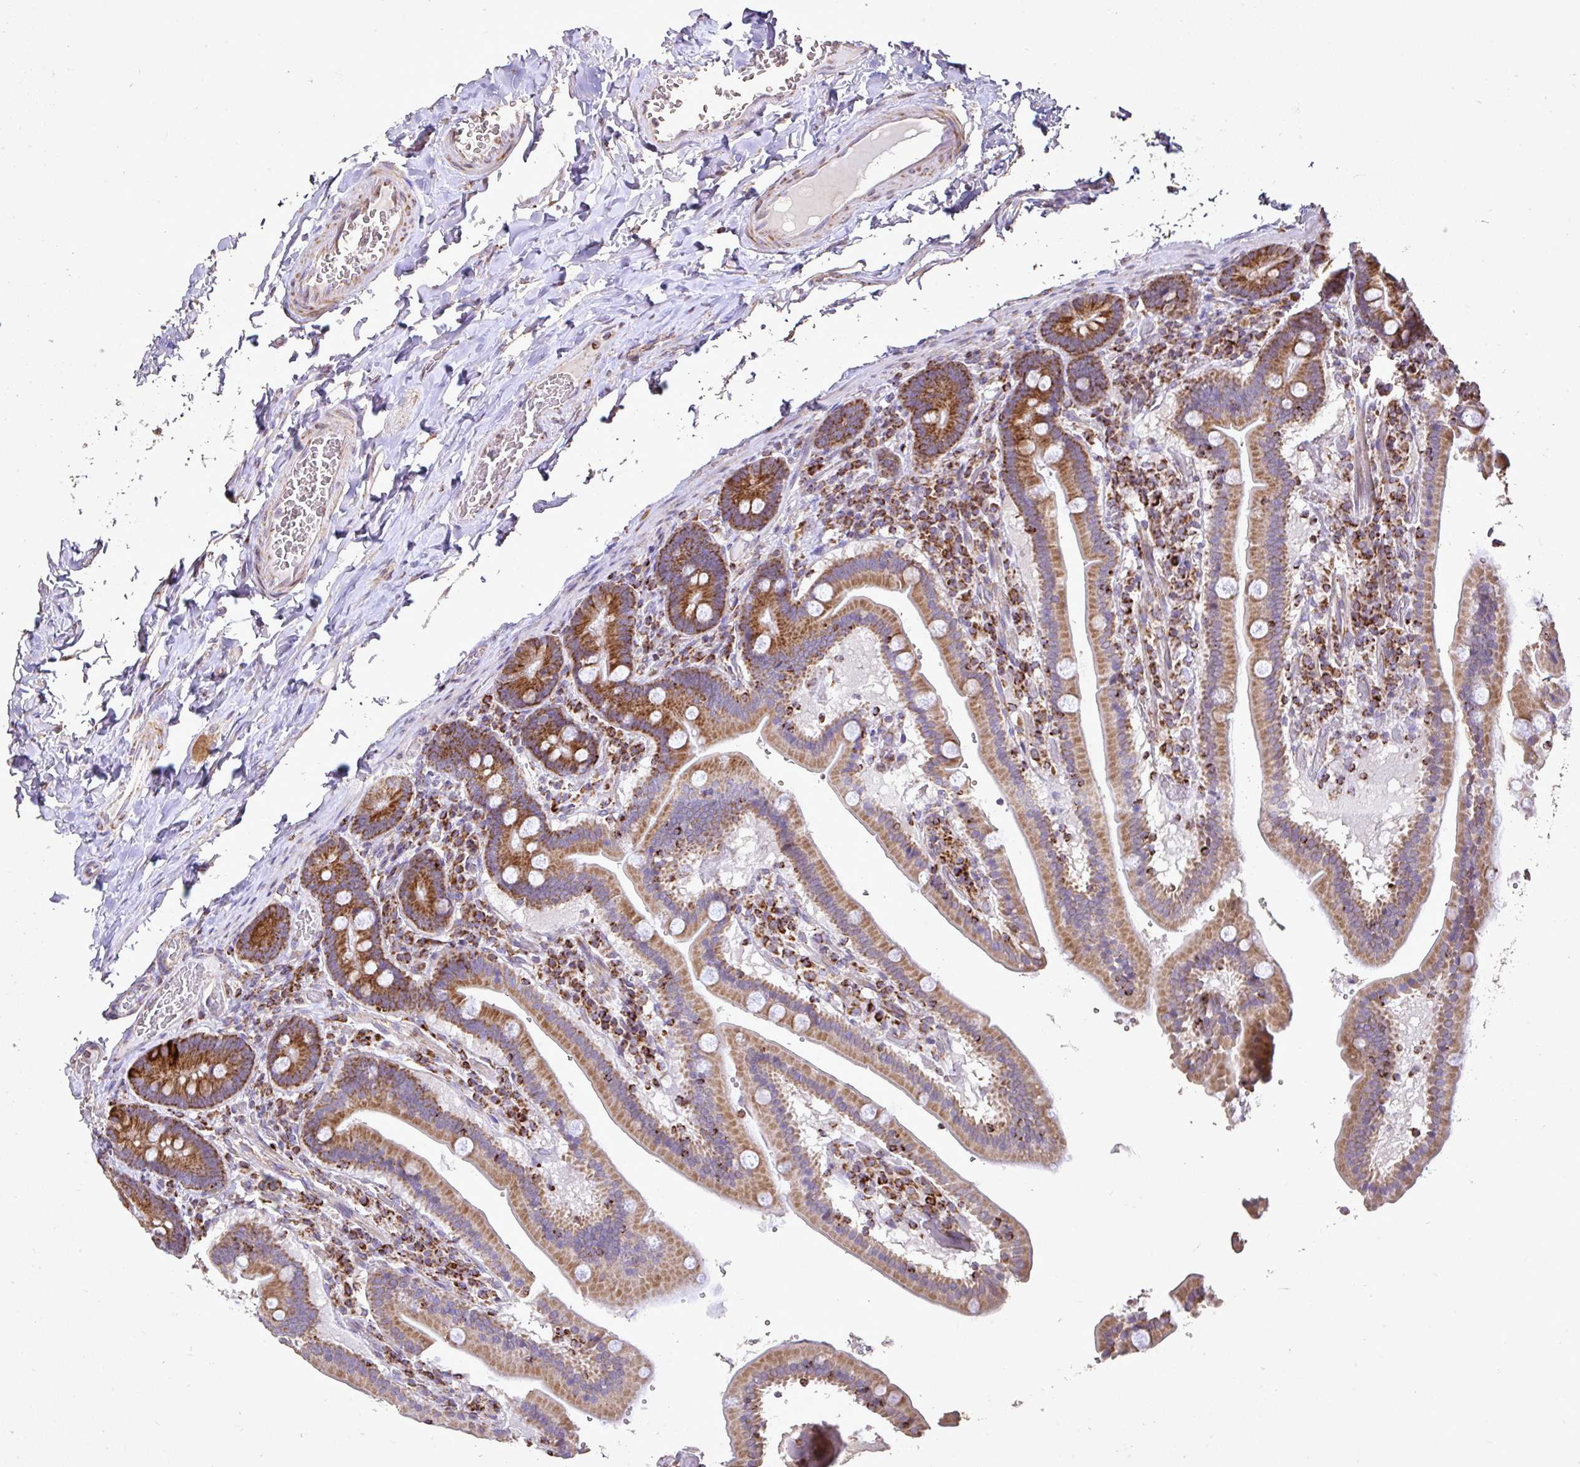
{"staining": {"intensity": "moderate", "quantity": ">75%", "location": "cytoplasmic/membranous"}, "tissue": "duodenum", "cell_type": "Glandular cells", "image_type": "normal", "snomed": [{"axis": "morphology", "description": "Normal tissue, NOS"}, {"axis": "topography", "description": "Duodenum"}], "caption": "Glandular cells reveal moderate cytoplasmic/membranous expression in approximately >75% of cells in unremarkable duodenum.", "gene": "AGK", "patient": {"sex": "female", "age": 62}}